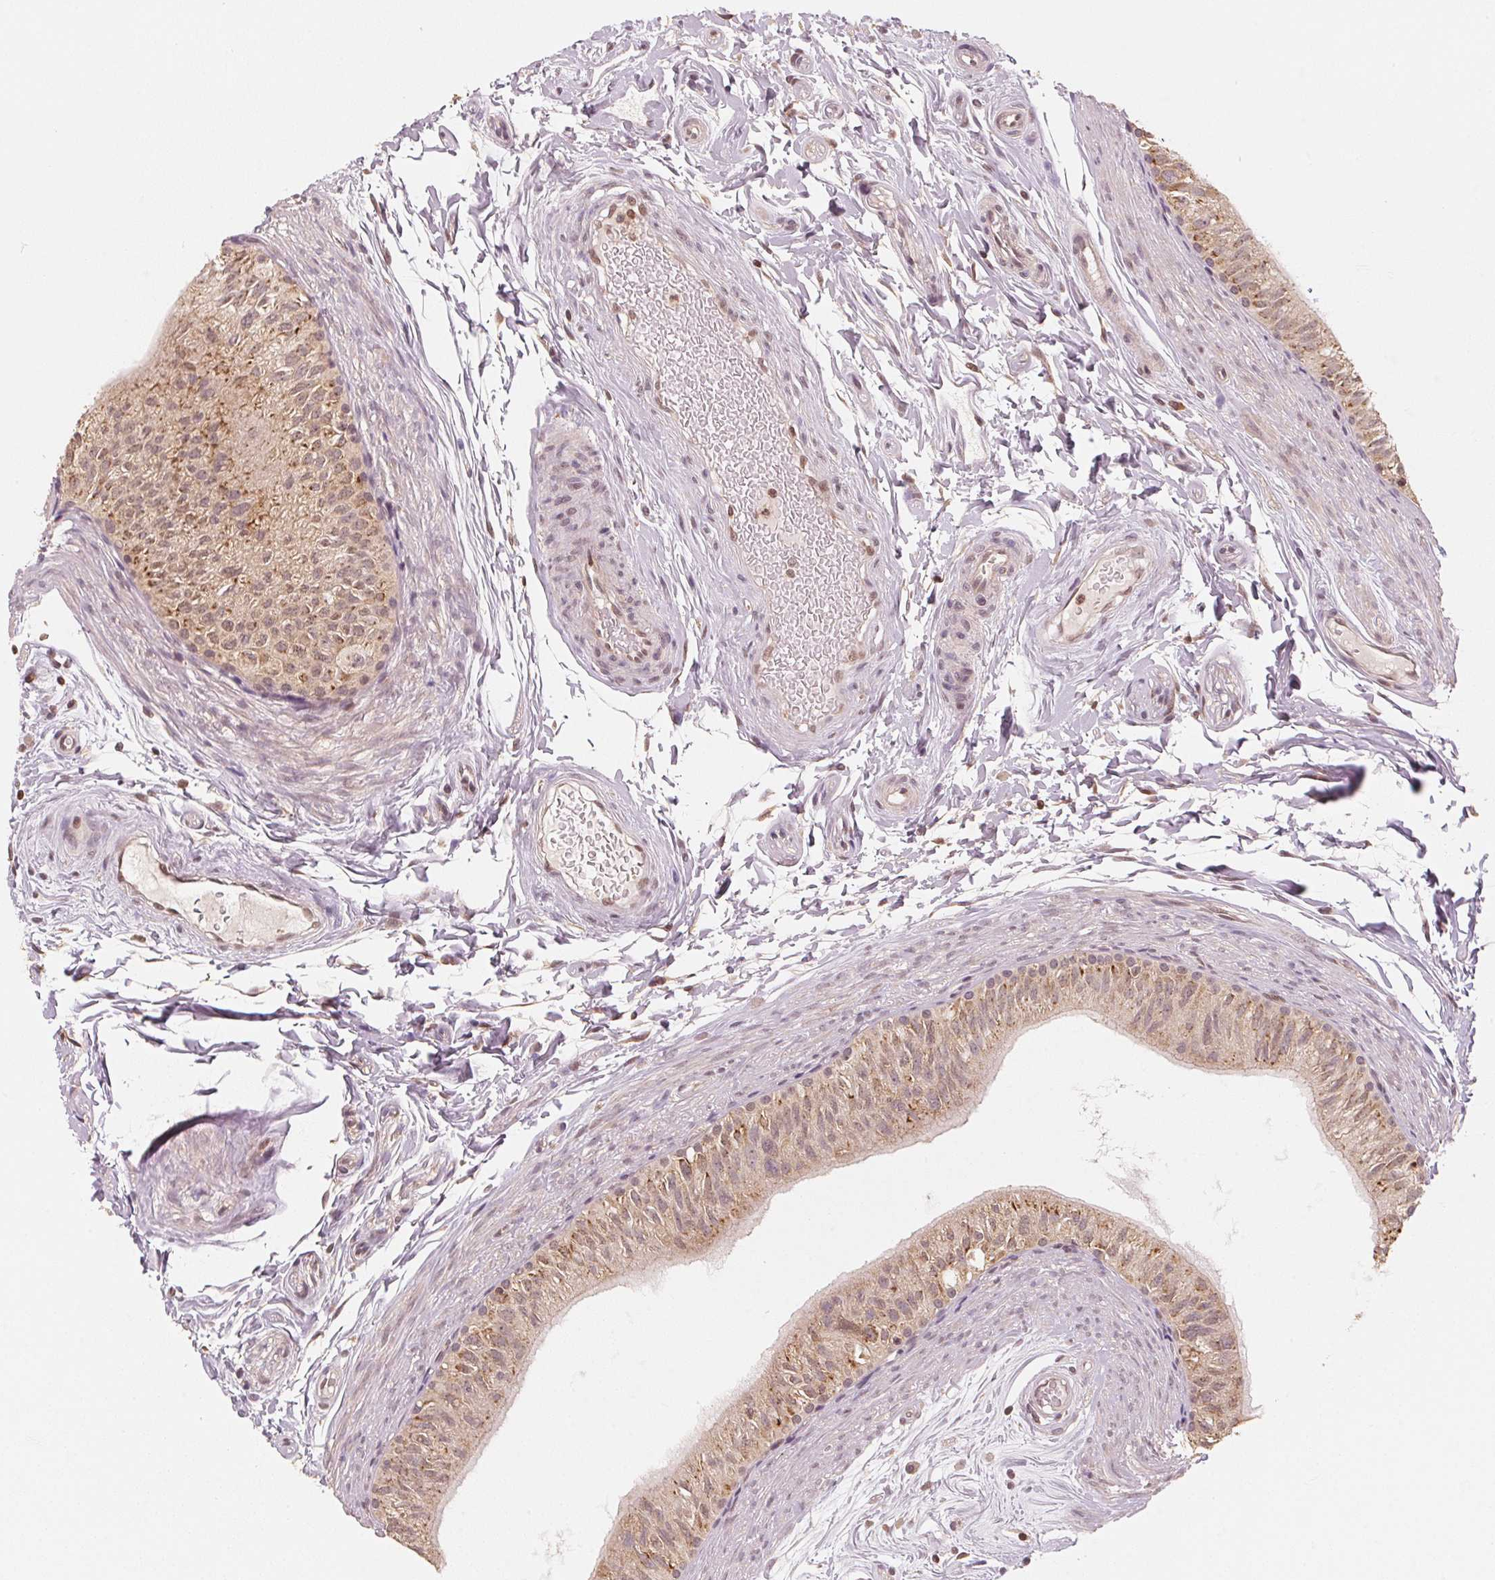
{"staining": {"intensity": "weak", "quantity": ">75%", "location": "cytoplasmic/membranous"}, "tissue": "epididymis", "cell_type": "Glandular cells", "image_type": "normal", "snomed": [{"axis": "morphology", "description": "Normal tissue, NOS"}, {"axis": "topography", "description": "Epididymis"}], "caption": "Immunohistochemical staining of benign human epididymis displays >75% levels of weak cytoplasmic/membranous protein expression in about >75% of glandular cells. (Brightfield microscopy of DAB IHC at high magnification).", "gene": "C2orf73", "patient": {"sex": "male", "age": 36}}